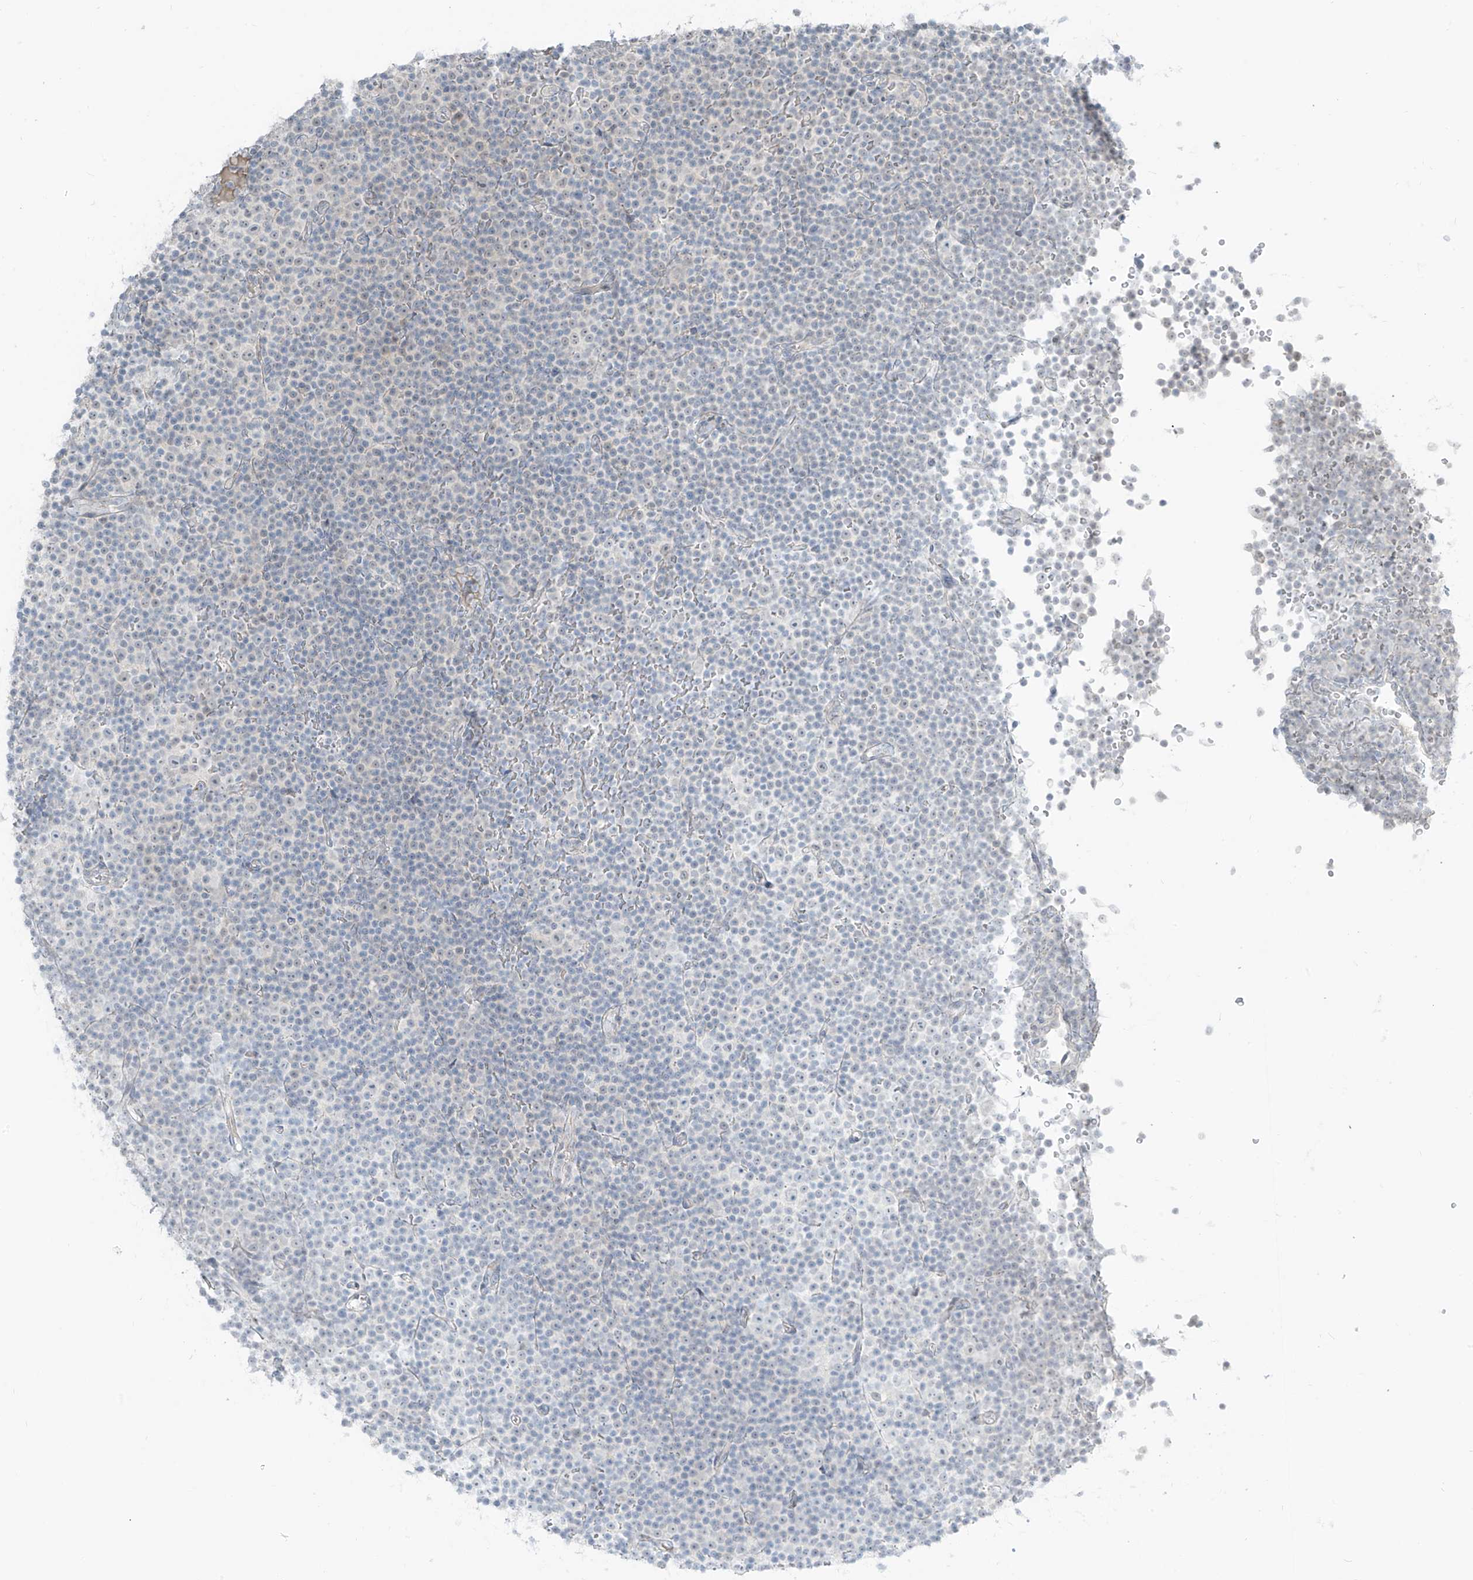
{"staining": {"intensity": "negative", "quantity": "none", "location": "none"}, "tissue": "lymphoma", "cell_type": "Tumor cells", "image_type": "cancer", "snomed": [{"axis": "morphology", "description": "Malignant lymphoma, non-Hodgkin's type, Low grade"}, {"axis": "topography", "description": "Lymph node"}], "caption": "Tumor cells show no significant protein positivity in lymphoma.", "gene": "PRDM6", "patient": {"sex": "female", "age": 67}}